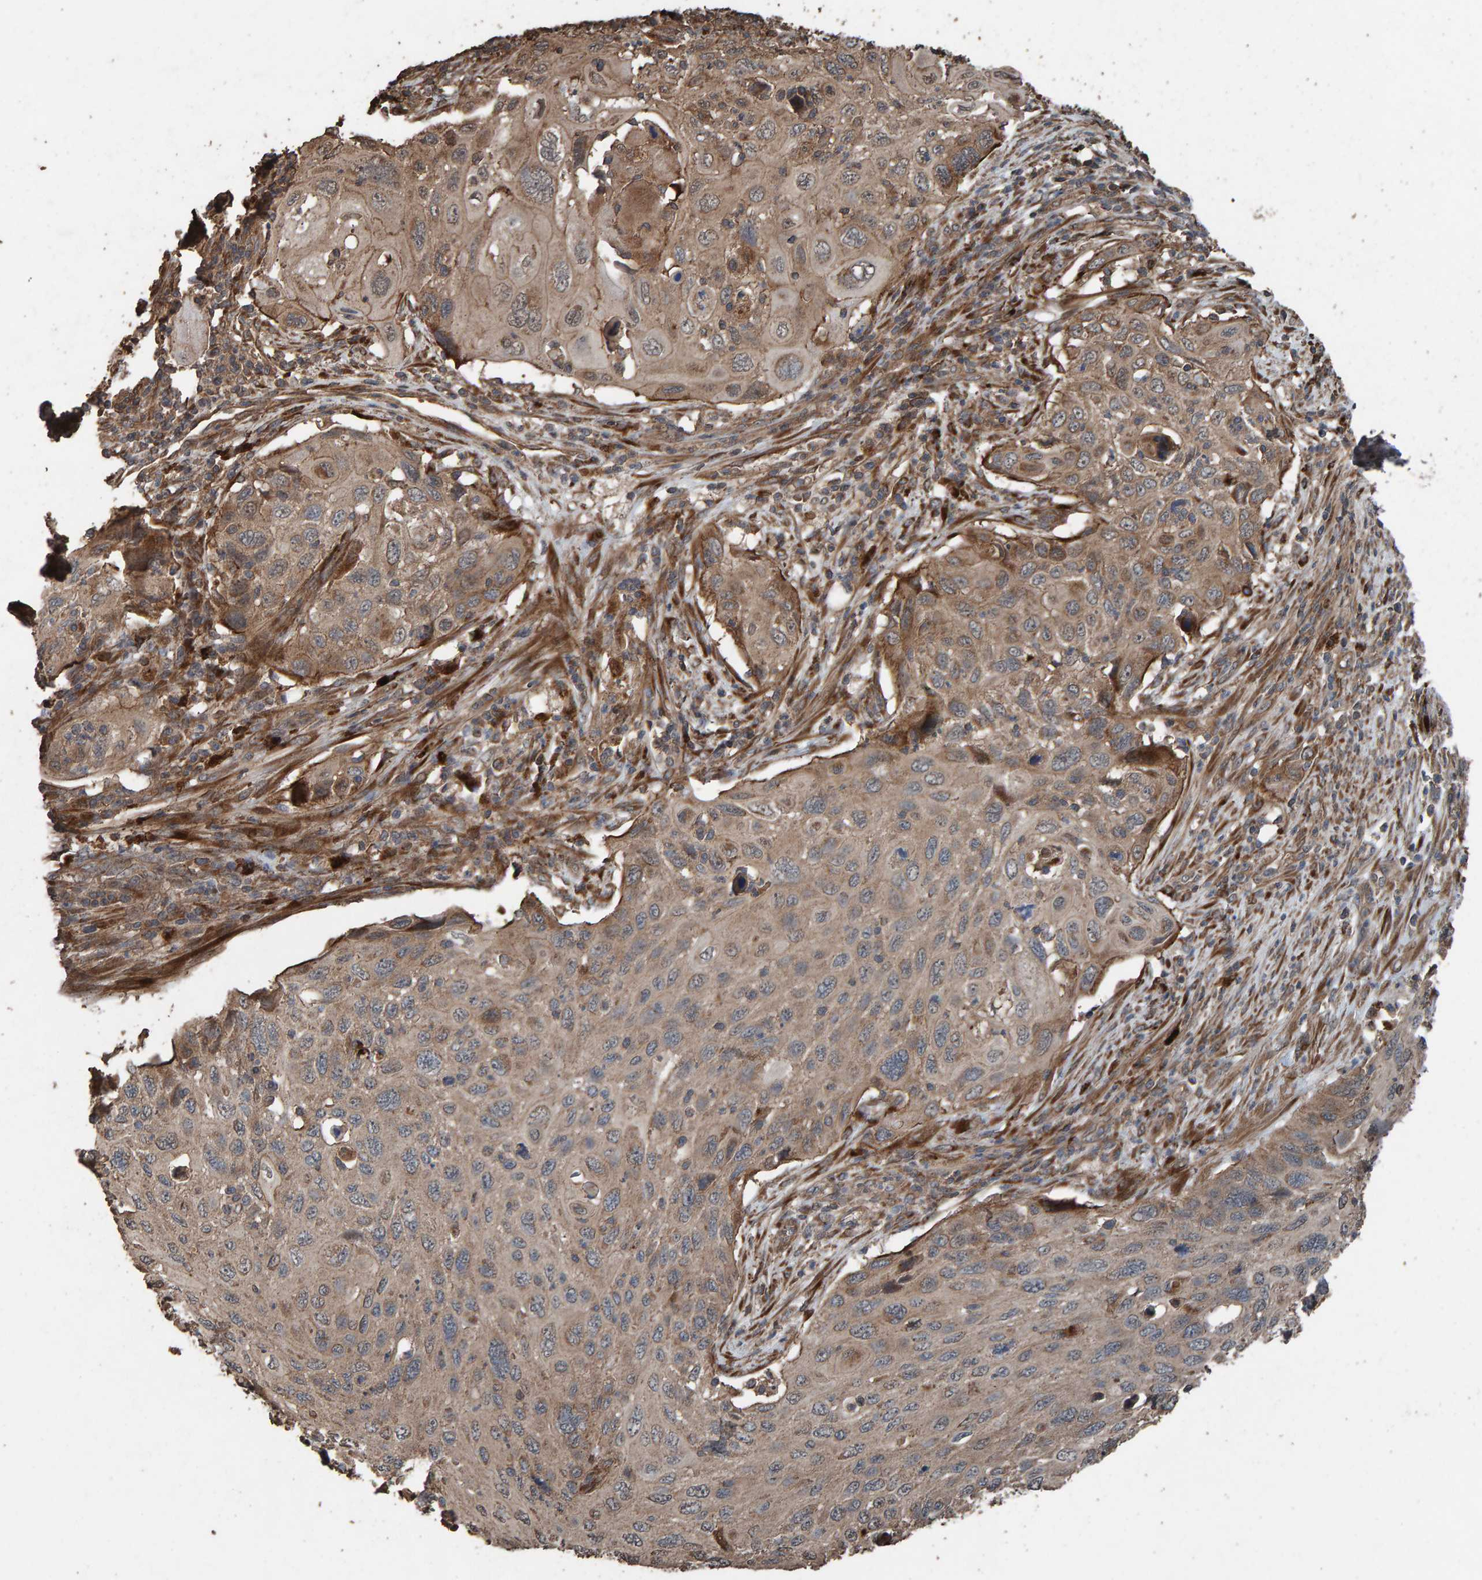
{"staining": {"intensity": "moderate", "quantity": ">75%", "location": "cytoplasmic/membranous"}, "tissue": "cervical cancer", "cell_type": "Tumor cells", "image_type": "cancer", "snomed": [{"axis": "morphology", "description": "Squamous cell carcinoma, NOS"}, {"axis": "topography", "description": "Cervix"}], "caption": "Protein staining of cervical cancer tissue shows moderate cytoplasmic/membranous expression in about >75% of tumor cells.", "gene": "DUS1L", "patient": {"sex": "female", "age": 70}}